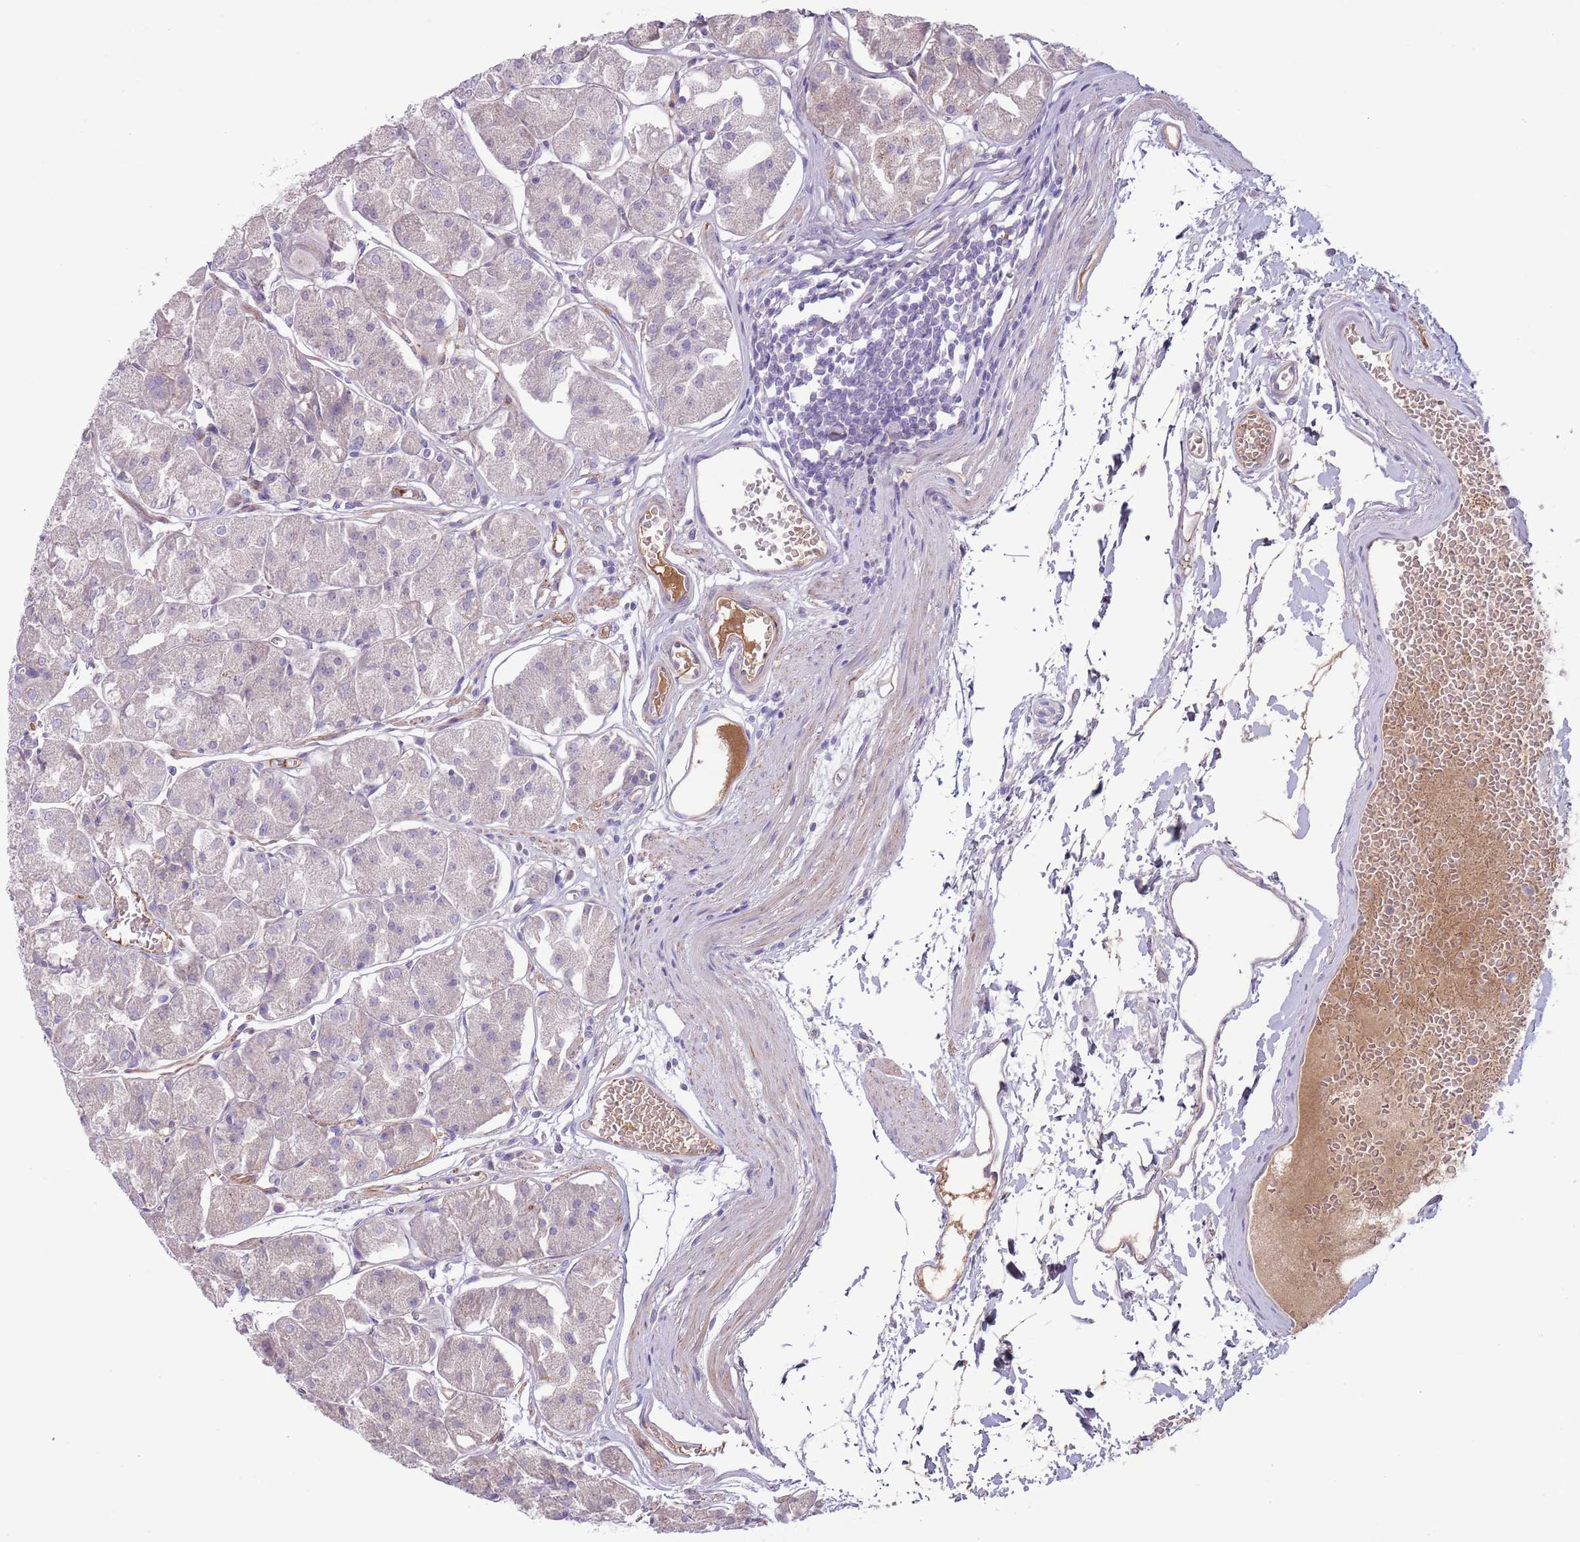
{"staining": {"intensity": "moderate", "quantity": "<25%", "location": "cytoplasmic/membranous"}, "tissue": "stomach", "cell_type": "Glandular cells", "image_type": "normal", "snomed": [{"axis": "morphology", "description": "Normal tissue, NOS"}, {"axis": "topography", "description": "Stomach"}], "caption": "Immunohistochemistry histopathology image of unremarkable stomach: stomach stained using IHC reveals low levels of moderate protein expression localized specifically in the cytoplasmic/membranous of glandular cells, appearing as a cytoplasmic/membranous brown color.", "gene": "CFH", "patient": {"sex": "male", "age": 55}}